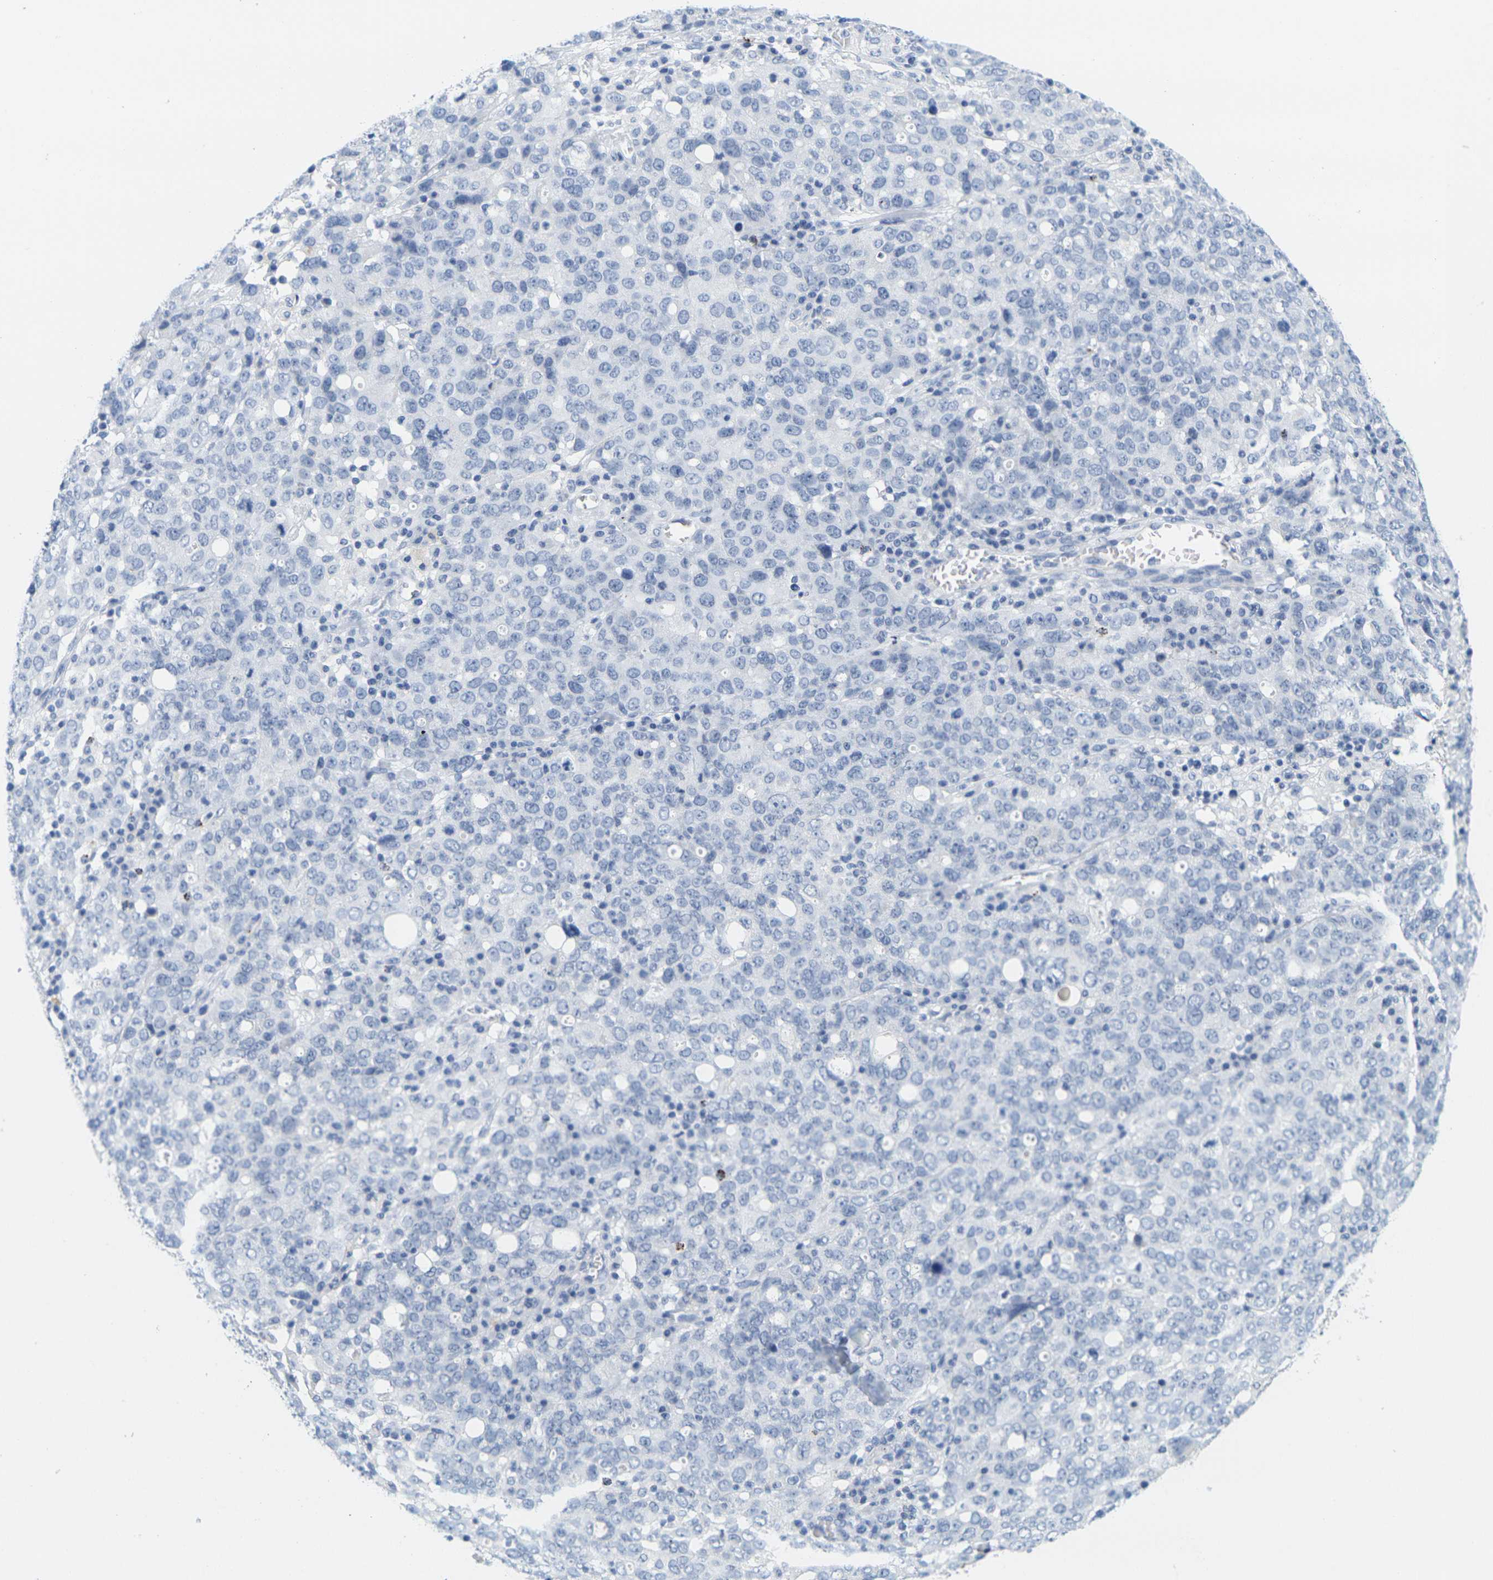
{"staining": {"intensity": "negative", "quantity": "none", "location": "none"}, "tissue": "ovarian cancer", "cell_type": "Tumor cells", "image_type": "cancer", "snomed": [{"axis": "morphology", "description": "Carcinoma, endometroid"}, {"axis": "topography", "description": "Ovary"}], "caption": "IHC image of human ovarian endometroid carcinoma stained for a protein (brown), which exhibits no expression in tumor cells.", "gene": "HLA-DOB", "patient": {"sex": "female", "age": 62}}